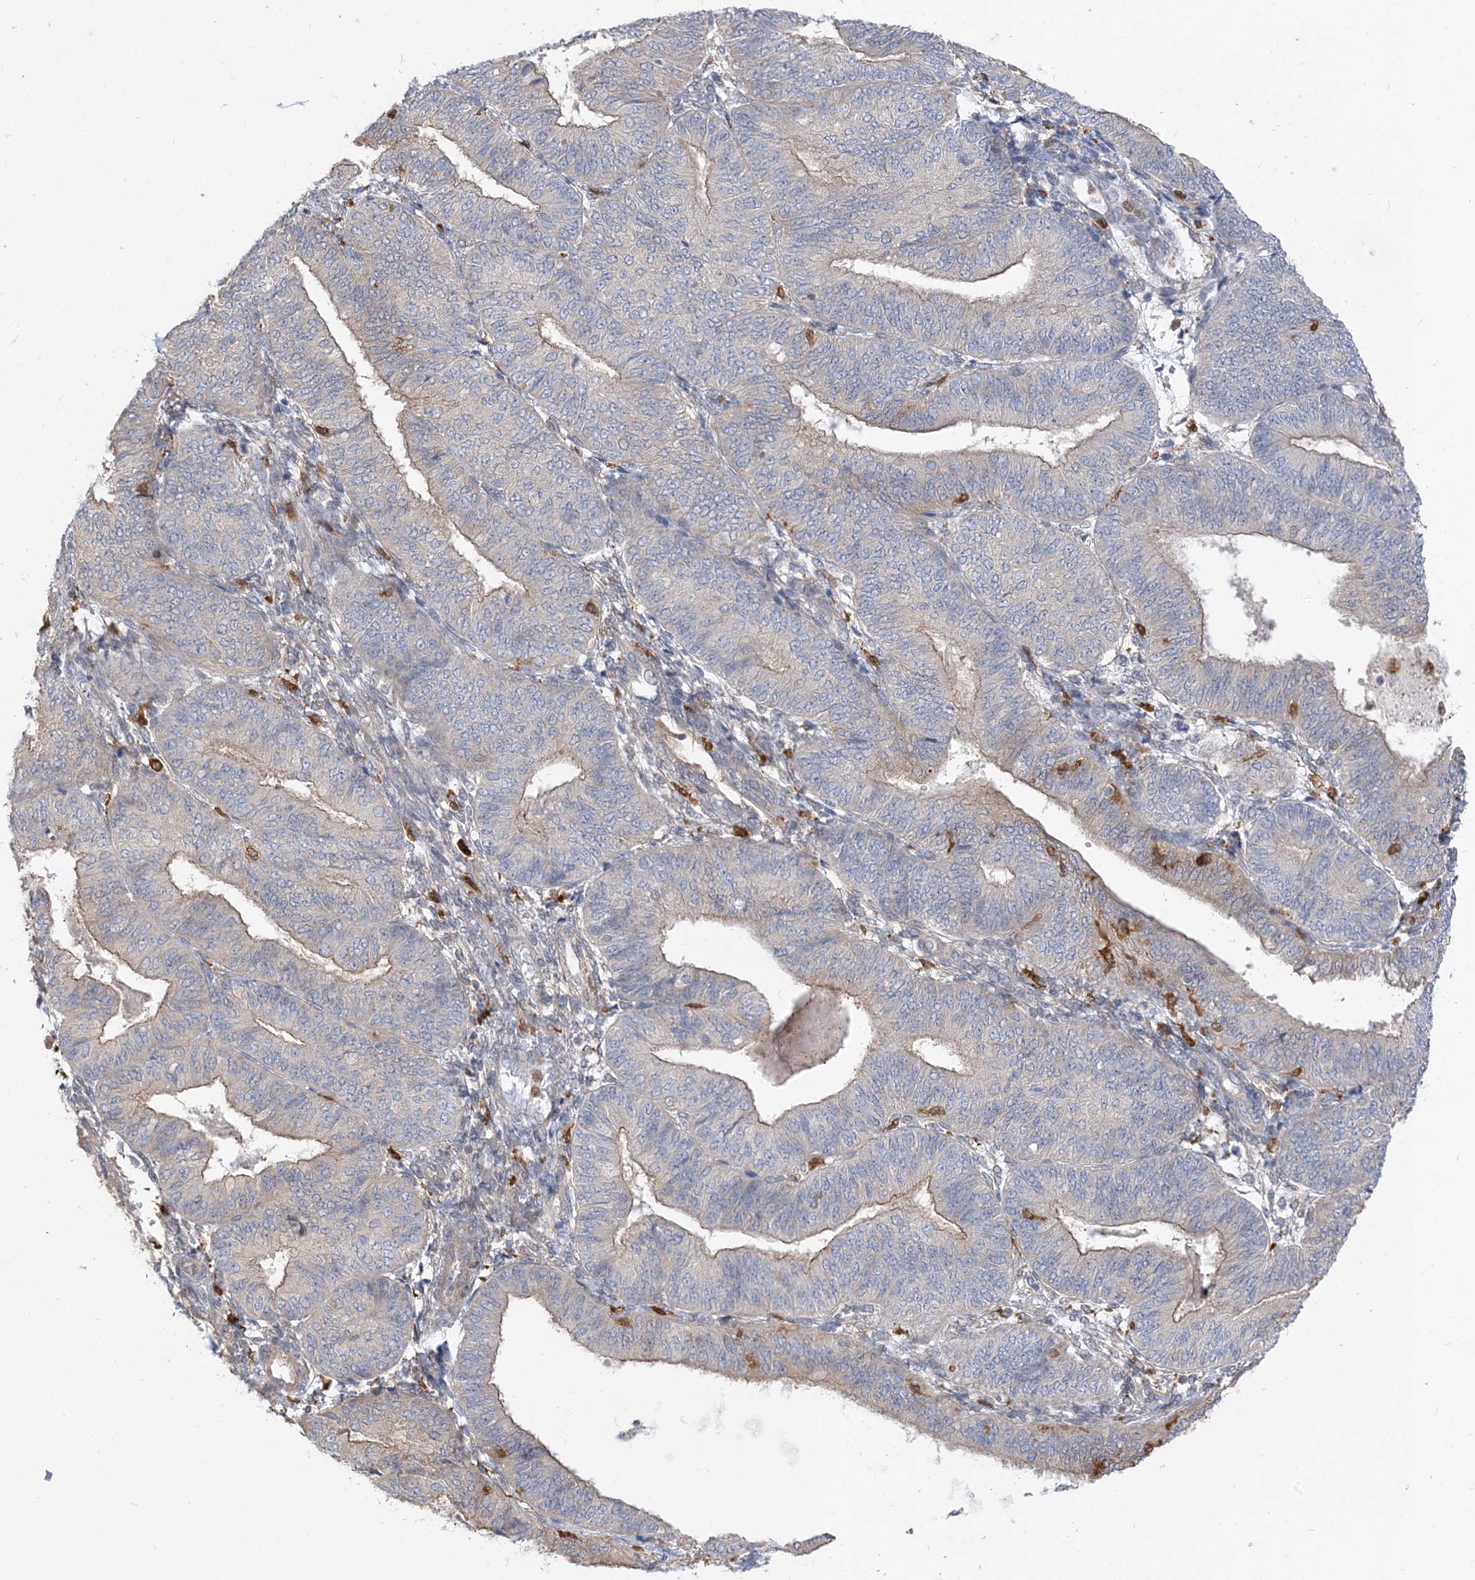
{"staining": {"intensity": "weak", "quantity": "25%-75%", "location": "cytoplasmic/membranous"}, "tissue": "endometrial cancer", "cell_type": "Tumor cells", "image_type": "cancer", "snomed": [{"axis": "morphology", "description": "Adenocarcinoma, NOS"}, {"axis": "topography", "description": "Endometrium"}], "caption": "High-power microscopy captured an immunohistochemistry photomicrograph of endometrial adenocarcinoma, revealing weak cytoplasmic/membranous expression in about 25%-75% of tumor cells.", "gene": "NAGK", "patient": {"sex": "female", "age": 58}}